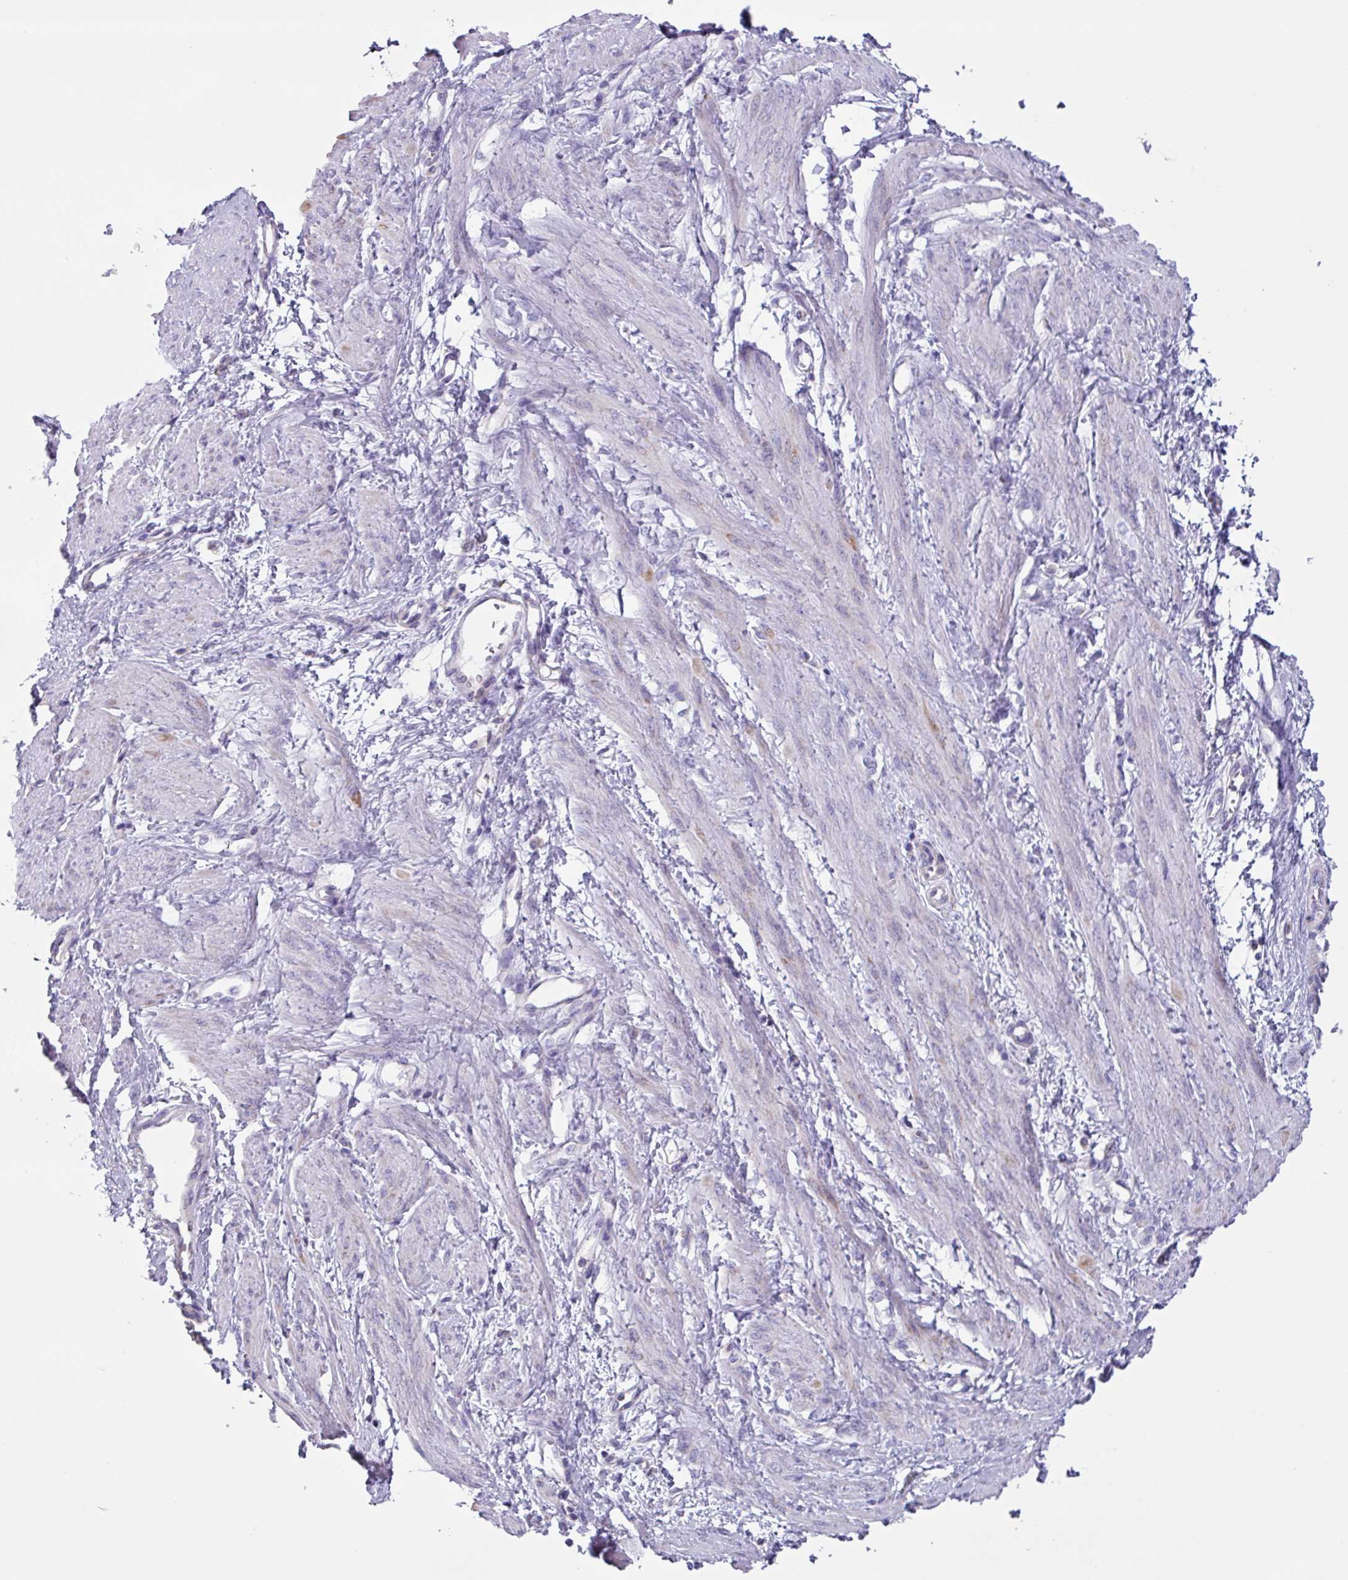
{"staining": {"intensity": "negative", "quantity": "none", "location": "none"}, "tissue": "smooth muscle", "cell_type": "Smooth muscle cells", "image_type": "normal", "snomed": [{"axis": "morphology", "description": "Normal tissue, NOS"}, {"axis": "topography", "description": "Smooth muscle"}, {"axis": "topography", "description": "Uterus"}], "caption": "Immunohistochemistry of unremarkable smooth muscle displays no staining in smooth muscle cells. (DAB immunohistochemistry, high magnification).", "gene": "MT", "patient": {"sex": "female", "age": 39}}